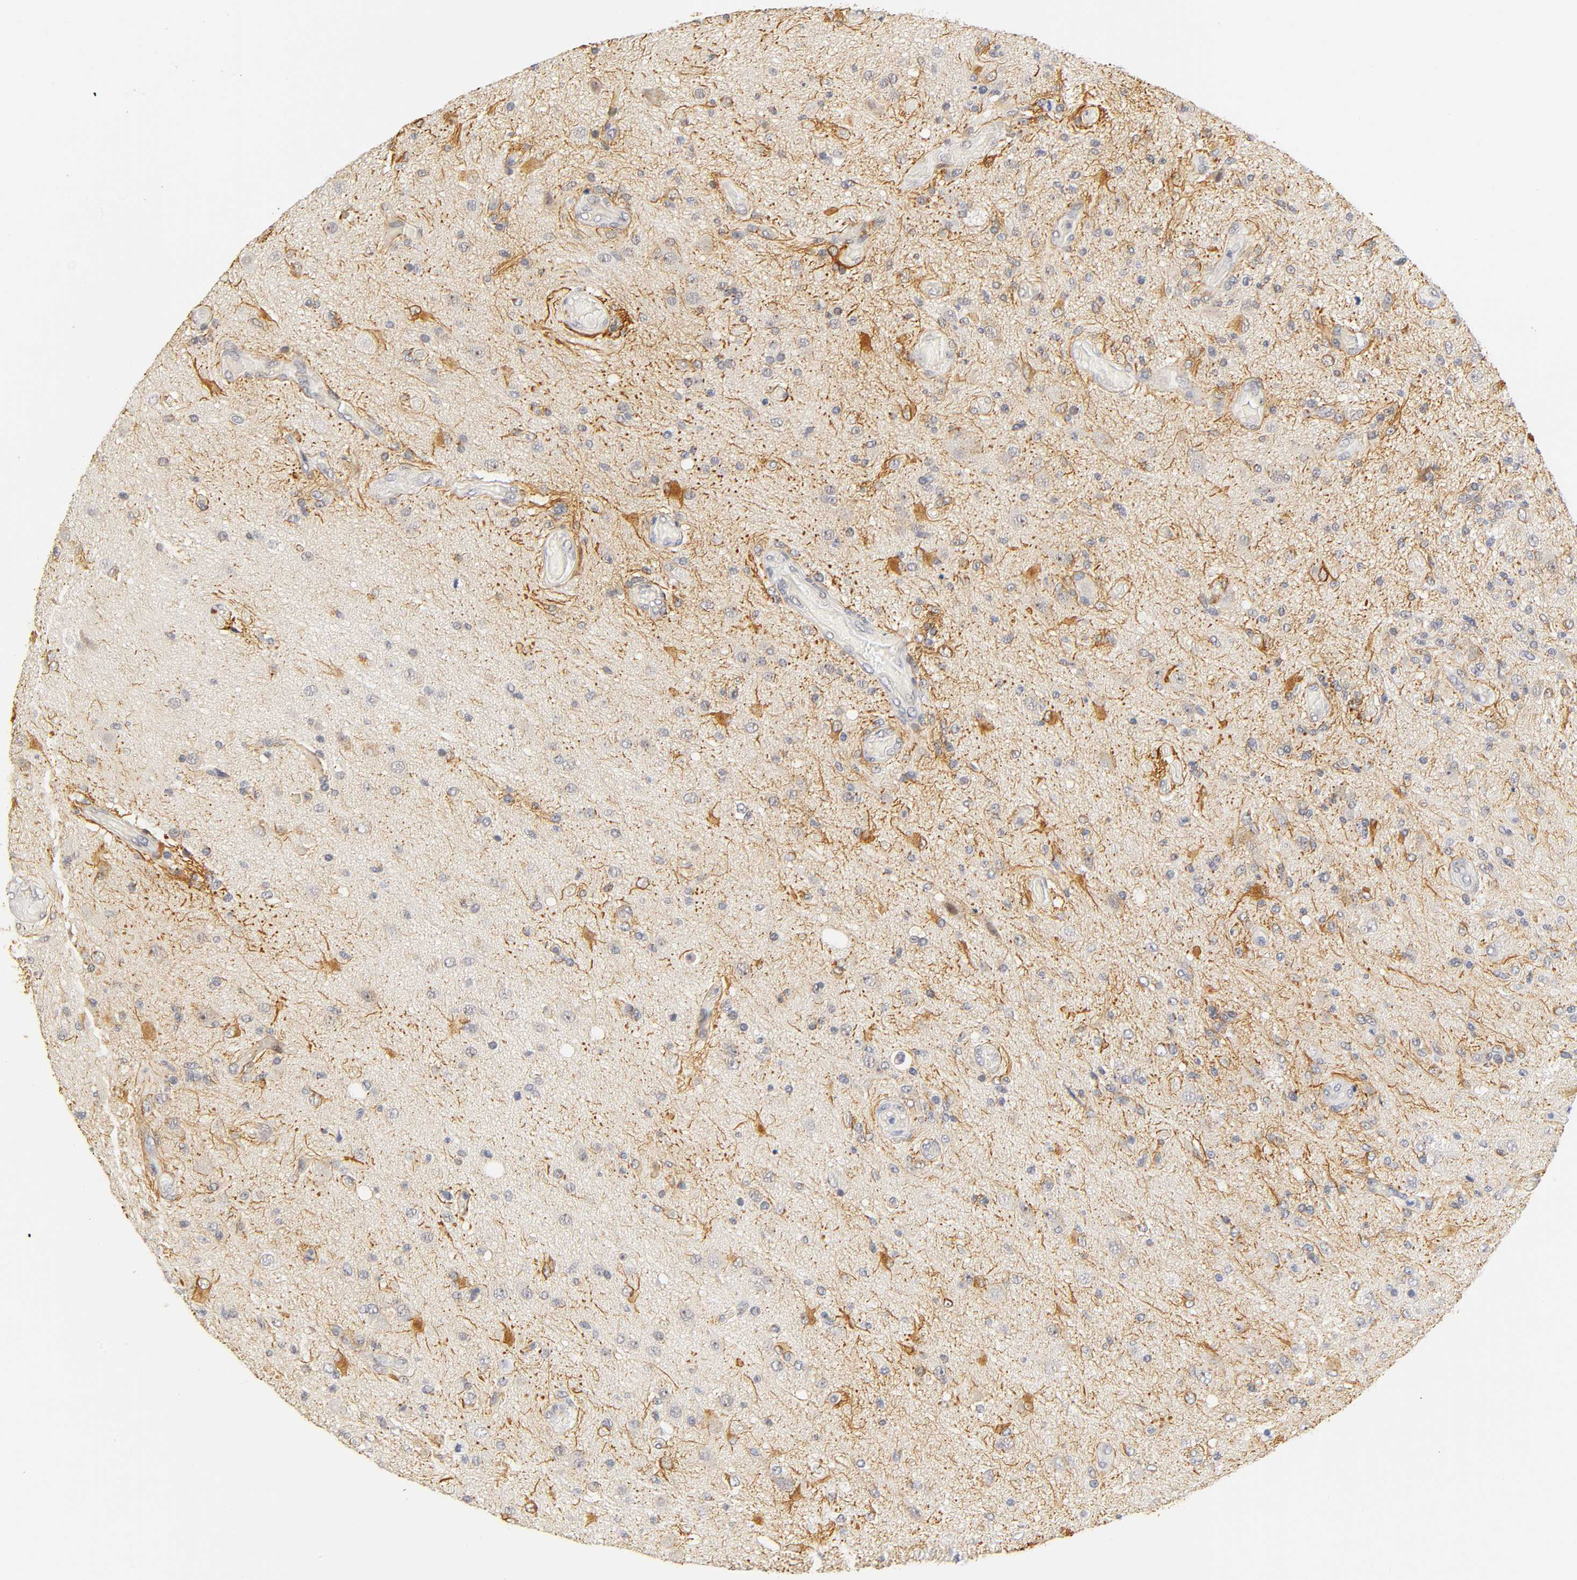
{"staining": {"intensity": "moderate", "quantity": "<25%", "location": "cytoplasmic/membranous"}, "tissue": "glioma", "cell_type": "Tumor cells", "image_type": "cancer", "snomed": [{"axis": "morphology", "description": "Normal tissue, NOS"}, {"axis": "morphology", "description": "Glioma, malignant, High grade"}, {"axis": "topography", "description": "Cerebral cortex"}], "caption": "IHC of malignant glioma (high-grade) shows low levels of moderate cytoplasmic/membranous staining in about <25% of tumor cells.", "gene": "MNAT1", "patient": {"sex": "male", "age": 77}}